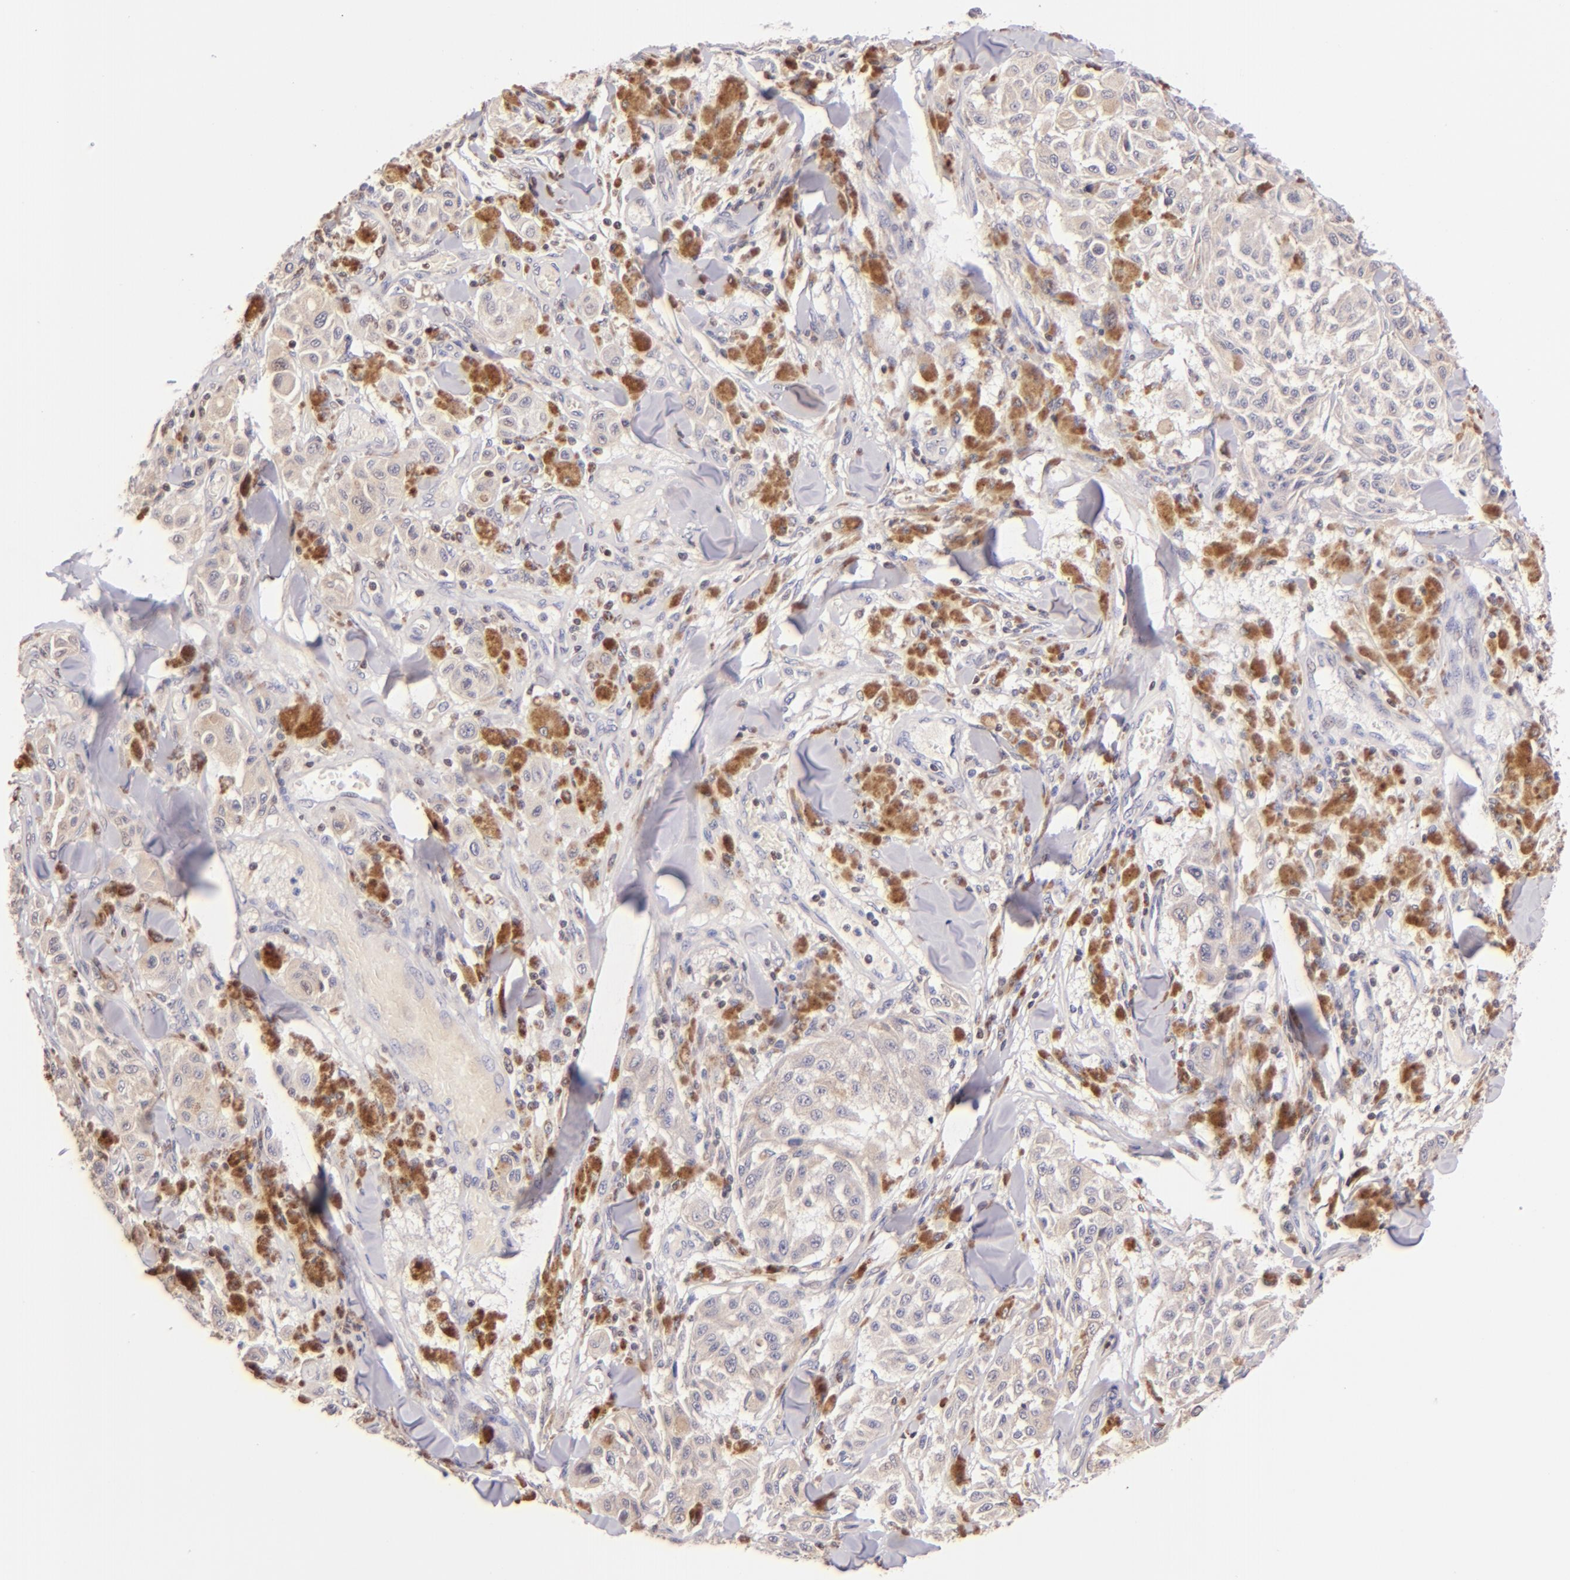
{"staining": {"intensity": "negative", "quantity": "none", "location": "none"}, "tissue": "melanoma", "cell_type": "Tumor cells", "image_type": "cancer", "snomed": [{"axis": "morphology", "description": "Malignant melanoma, NOS"}, {"axis": "topography", "description": "Skin"}], "caption": "Malignant melanoma was stained to show a protein in brown. There is no significant expression in tumor cells. (Stains: DAB IHC with hematoxylin counter stain, Microscopy: brightfield microscopy at high magnification).", "gene": "ZAP70", "patient": {"sex": "female", "age": 64}}